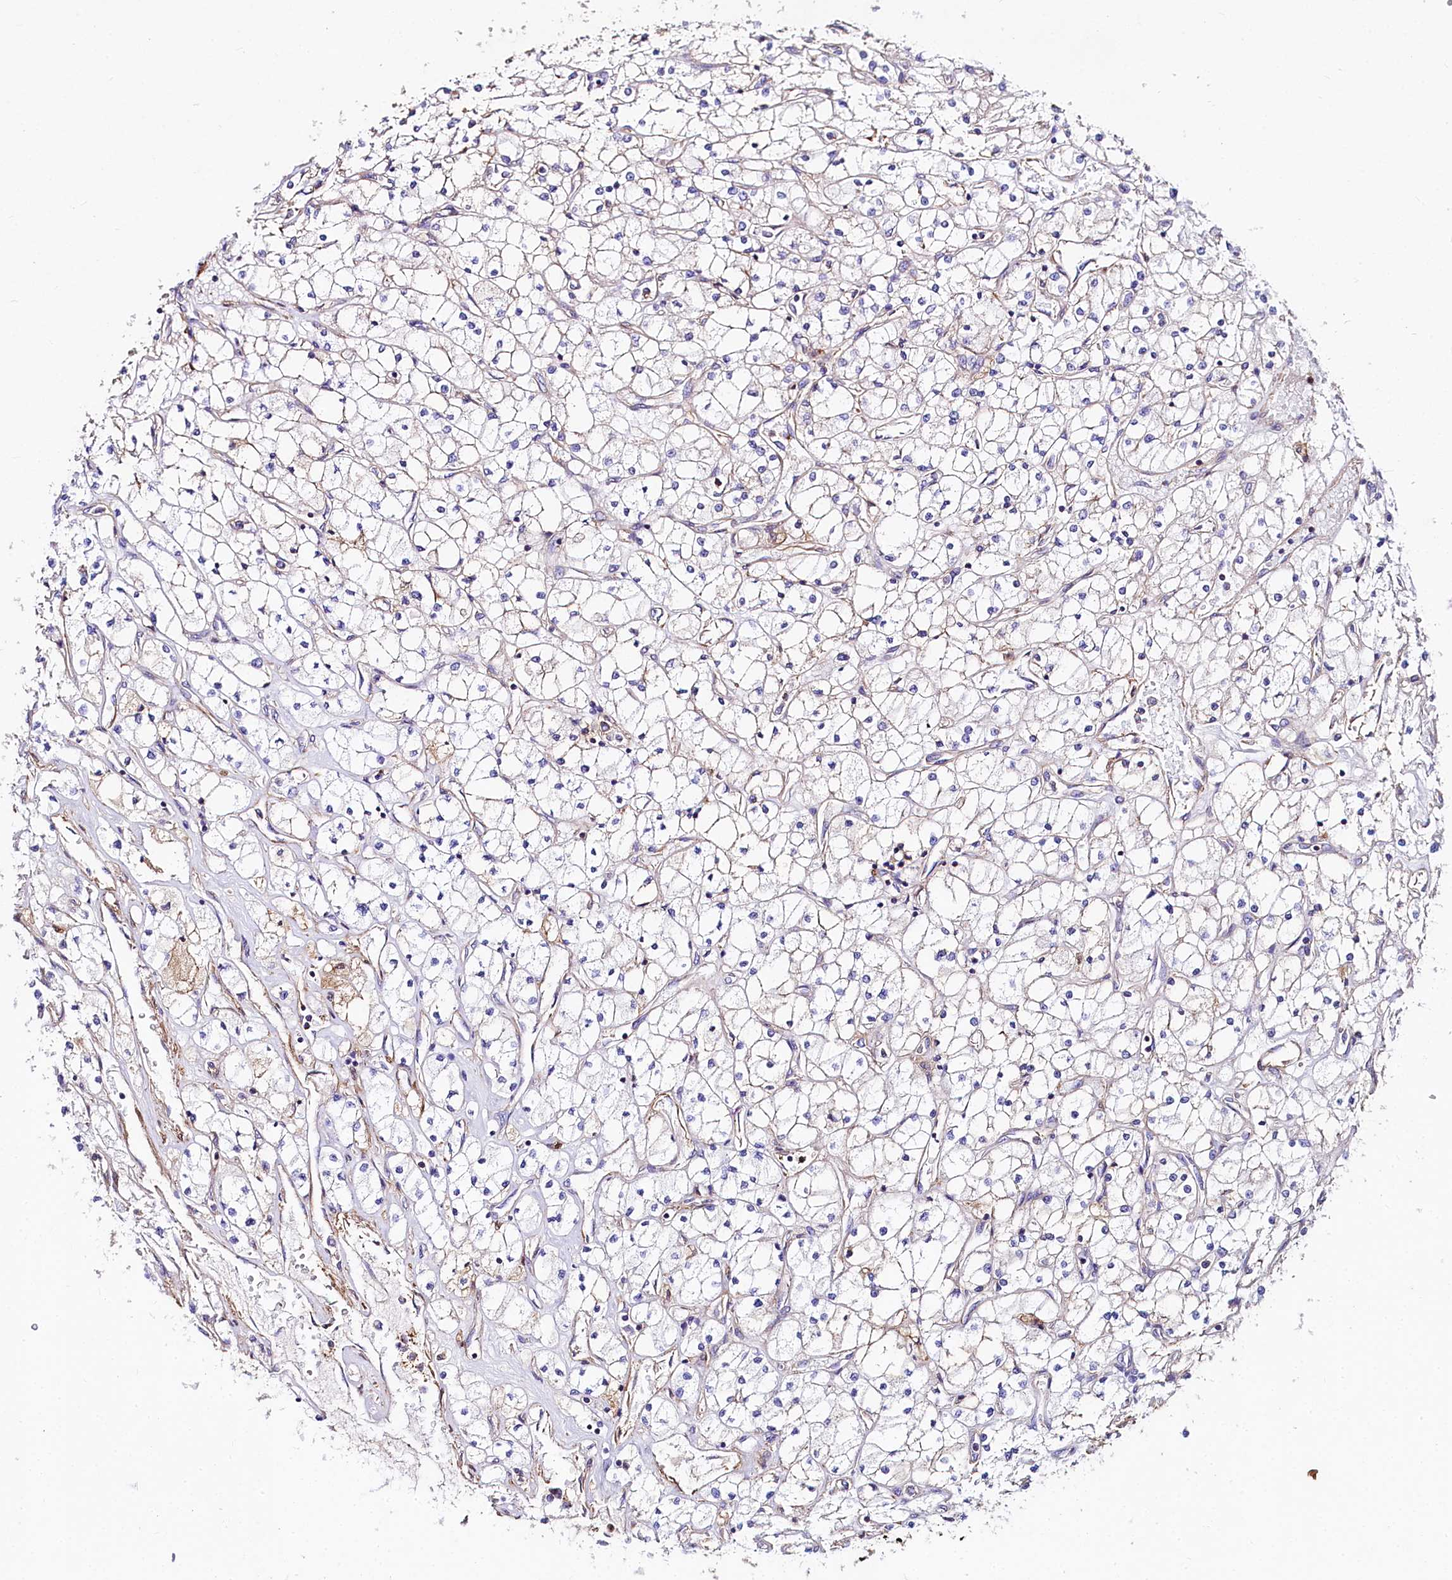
{"staining": {"intensity": "weak", "quantity": "<25%", "location": "cytoplasmic/membranous"}, "tissue": "renal cancer", "cell_type": "Tumor cells", "image_type": "cancer", "snomed": [{"axis": "morphology", "description": "Adenocarcinoma, NOS"}, {"axis": "topography", "description": "Kidney"}], "caption": "High magnification brightfield microscopy of renal cancer stained with DAB (brown) and counterstained with hematoxylin (blue): tumor cells show no significant expression. (DAB (3,3'-diaminobenzidine) IHC, high magnification).", "gene": "FCHSD2", "patient": {"sex": "male", "age": 80}}